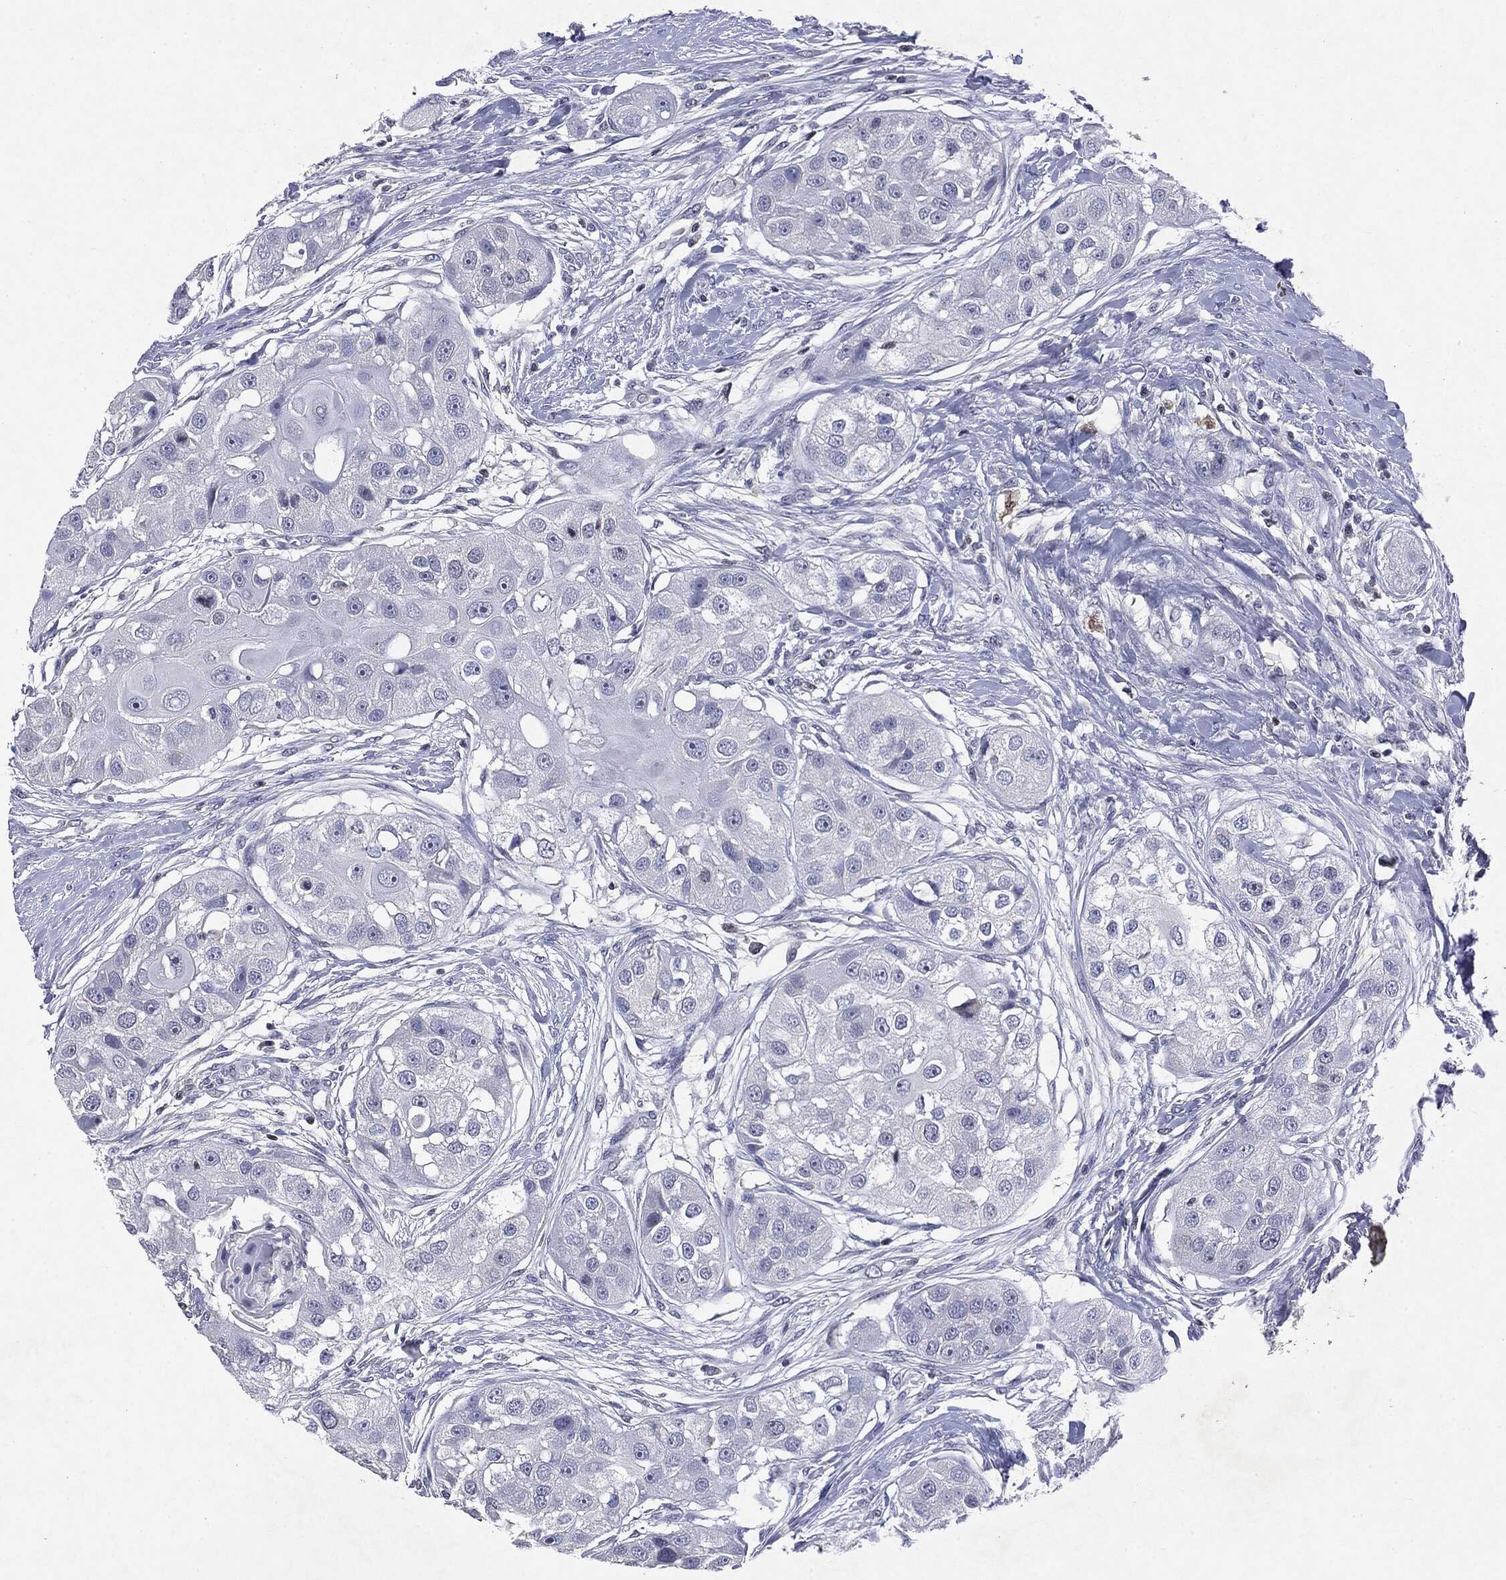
{"staining": {"intensity": "negative", "quantity": "none", "location": "none"}, "tissue": "head and neck cancer", "cell_type": "Tumor cells", "image_type": "cancer", "snomed": [{"axis": "morphology", "description": "Normal tissue, NOS"}, {"axis": "morphology", "description": "Squamous cell carcinoma, NOS"}, {"axis": "topography", "description": "Skeletal muscle"}, {"axis": "topography", "description": "Head-Neck"}], "caption": "Tumor cells are negative for protein expression in human squamous cell carcinoma (head and neck).", "gene": "KIF2C", "patient": {"sex": "male", "age": 51}}